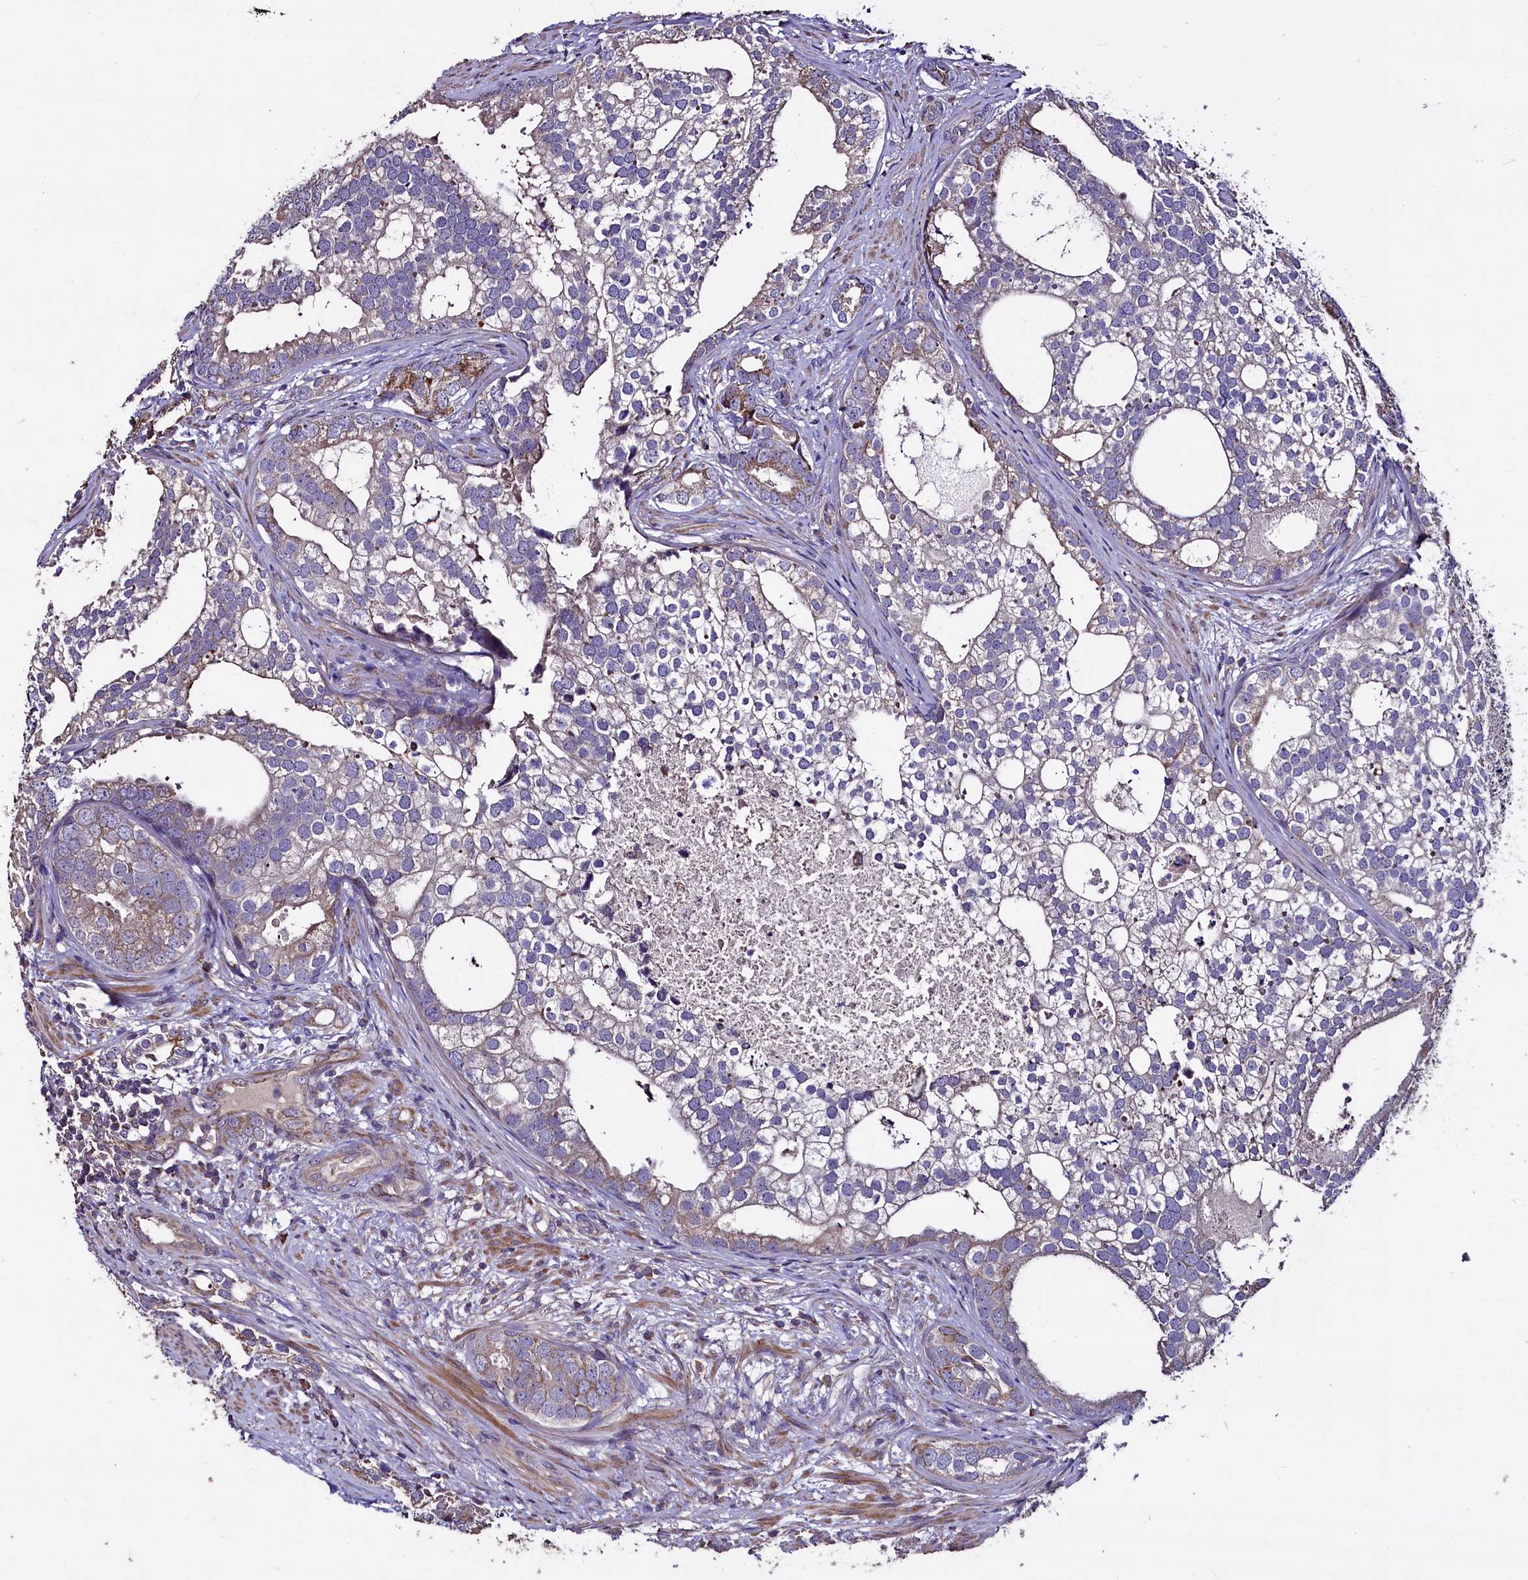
{"staining": {"intensity": "weak", "quantity": "25%-75%", "location": "cytoplasmic/membranous"}, "tissue": "prostate cancer", "cell_type": "Tumor cells", "image_type": "cancer", "snomed": [{"axis": "morphology", "description": "Adenocarcinoma, High grade"}, {"axis": "topography", "description": "Prostate"}], "caption": "Prostate cancer was stained to show a protein in brown. There is low levels of weak cytoplasmic/membranous staining in approximately 25%-75% of tumor cells. (Stains: DAB (3,3'-diaminobenzidine) in brown, nuclei in blue, Microscopy: brightfield microscopy at high magnification).", "gene": "COQ9", "patient": {"sex": "male", "age": 75}}